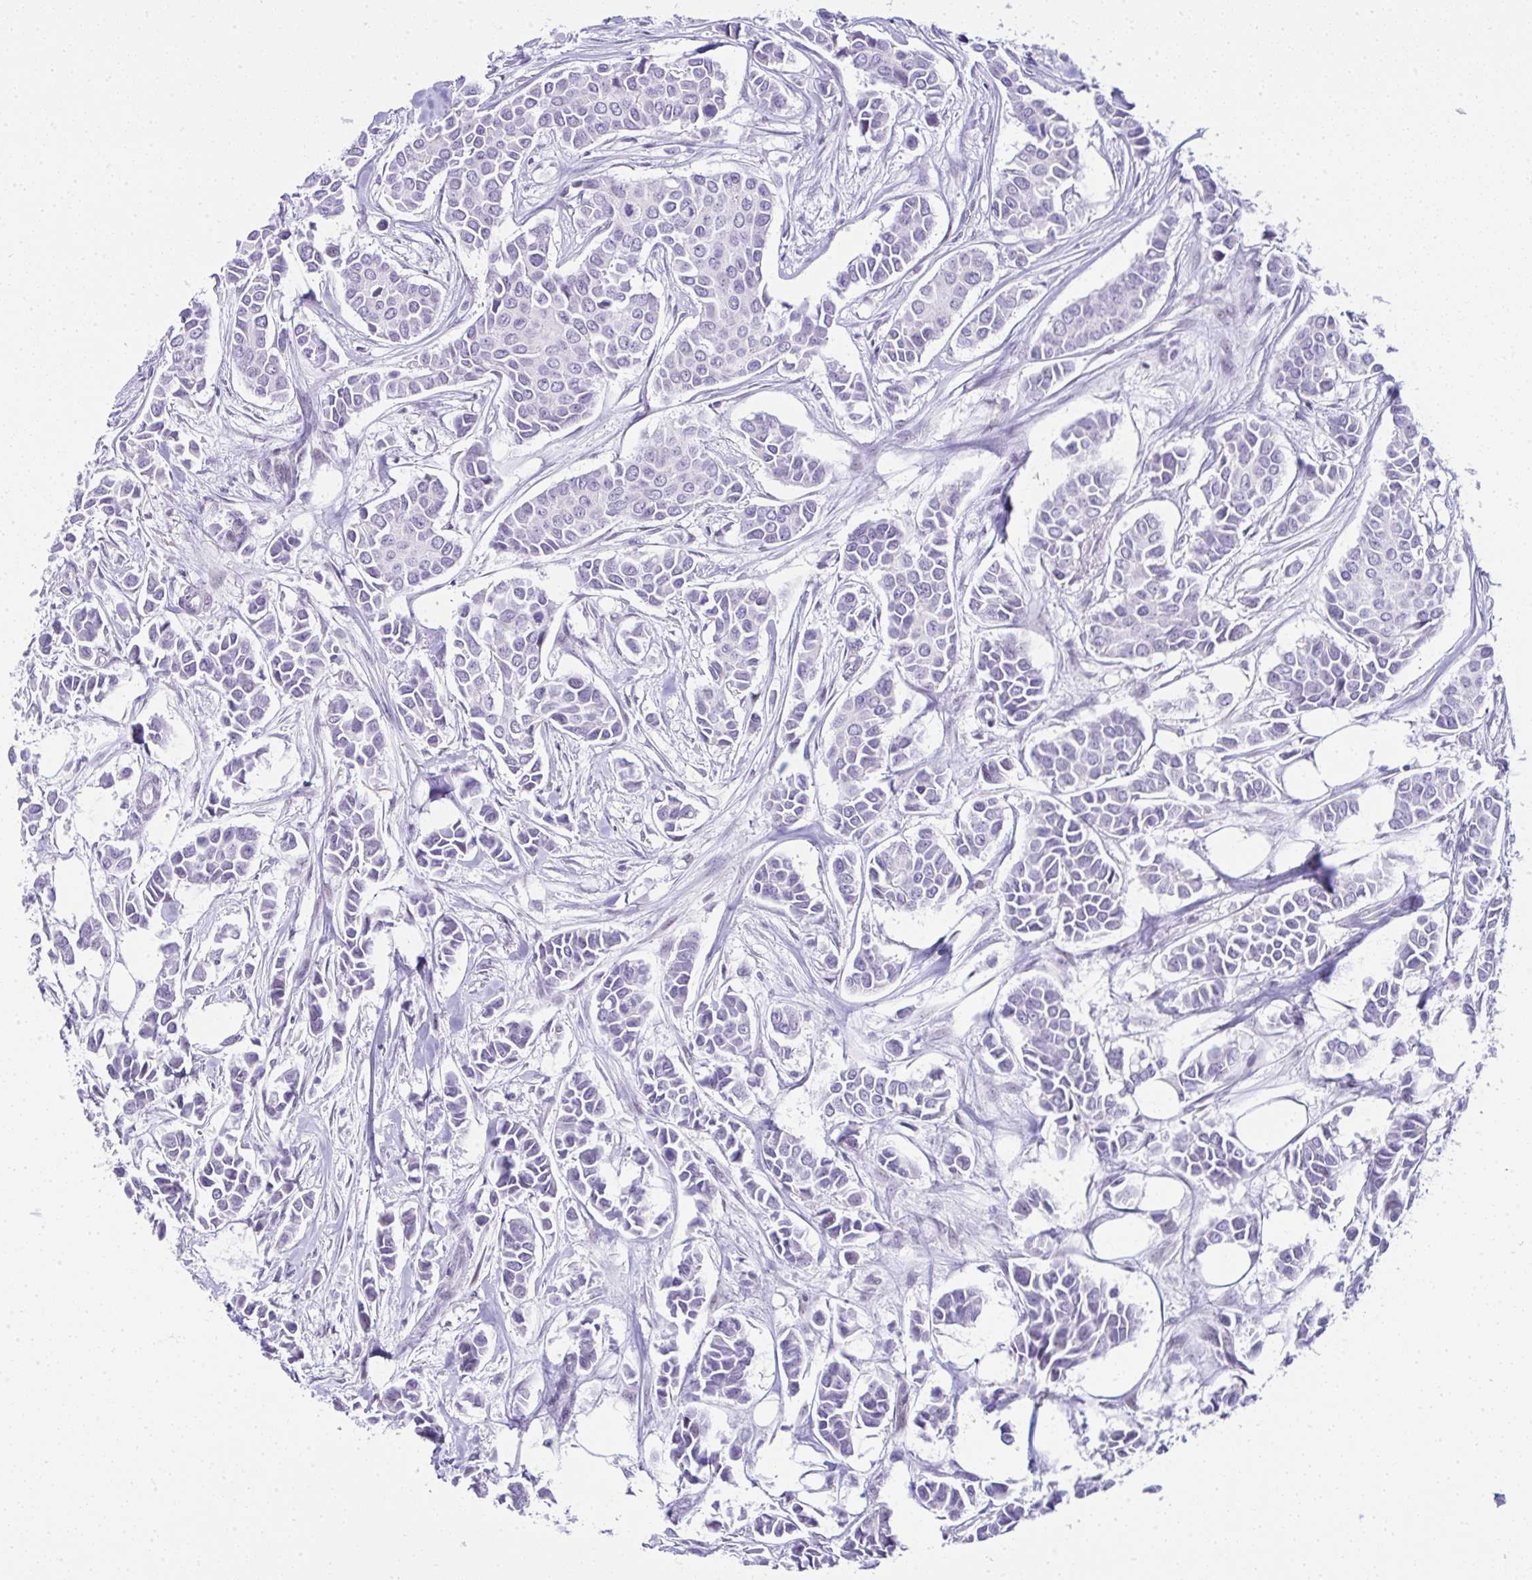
{"staining": {"intensity": "negative", "quantity": "none", "location": "none"}, "tissue": "breast cancer", "cell_type": "Tumor cells", "image_type": "cancer", "snomed": [{"axis": "morphology", "description": "Duct carcinoma"}, {"axis": "topography", "description": "Breast"}], "caption": "High magnification brightfield microscopy of breast cancer (invasive ductal carcinoma) stained with DAB (brown) and counterstained with hematoxylin (blue): tumor cells show no significant staining.", "gene": "RNF183", "patient": {"sex": "female", "age": 84}}